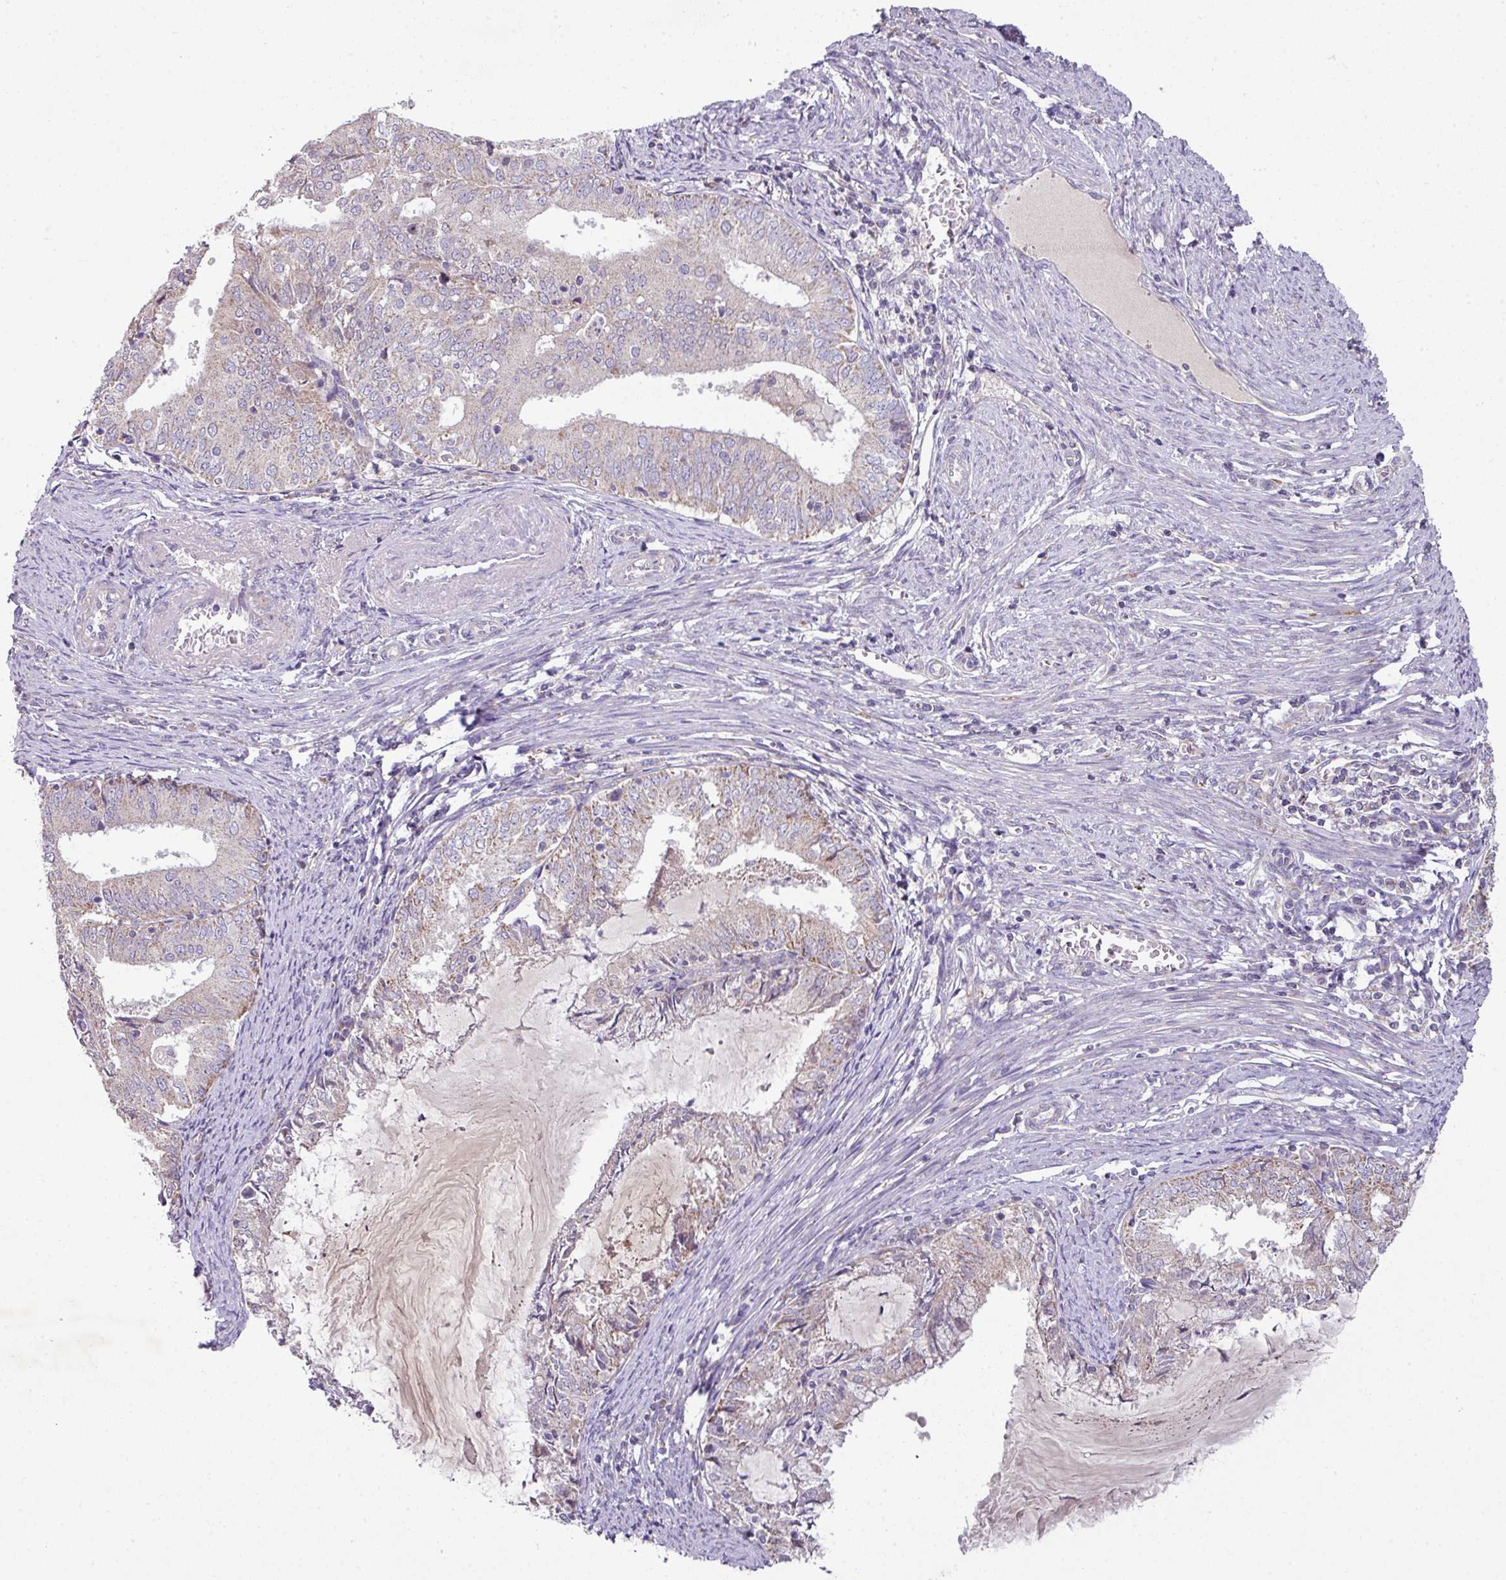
{"staining": {"intensity": "weak", "quantity": "25%-75%", "location": "cytoplasmic/membranous"}, "tissue": "endometrial cancer", "cell_type": "Tumor cells", "image_type": "cancer", "snomed": [{"axis": "morphology", "description": "Adenocarcinoma, NOS"}, {"axis": "topography", "description": "Endometrium"}], "caption": "Human adenocarcinoma (endometrial) stained for a protein (brown) exhibits weak cytoplasmic/membranous positive expression in approximately 25%-75% of tumor cells.", "gene": "LRRC9", "patient": {"sex": "female", "age": 57}}